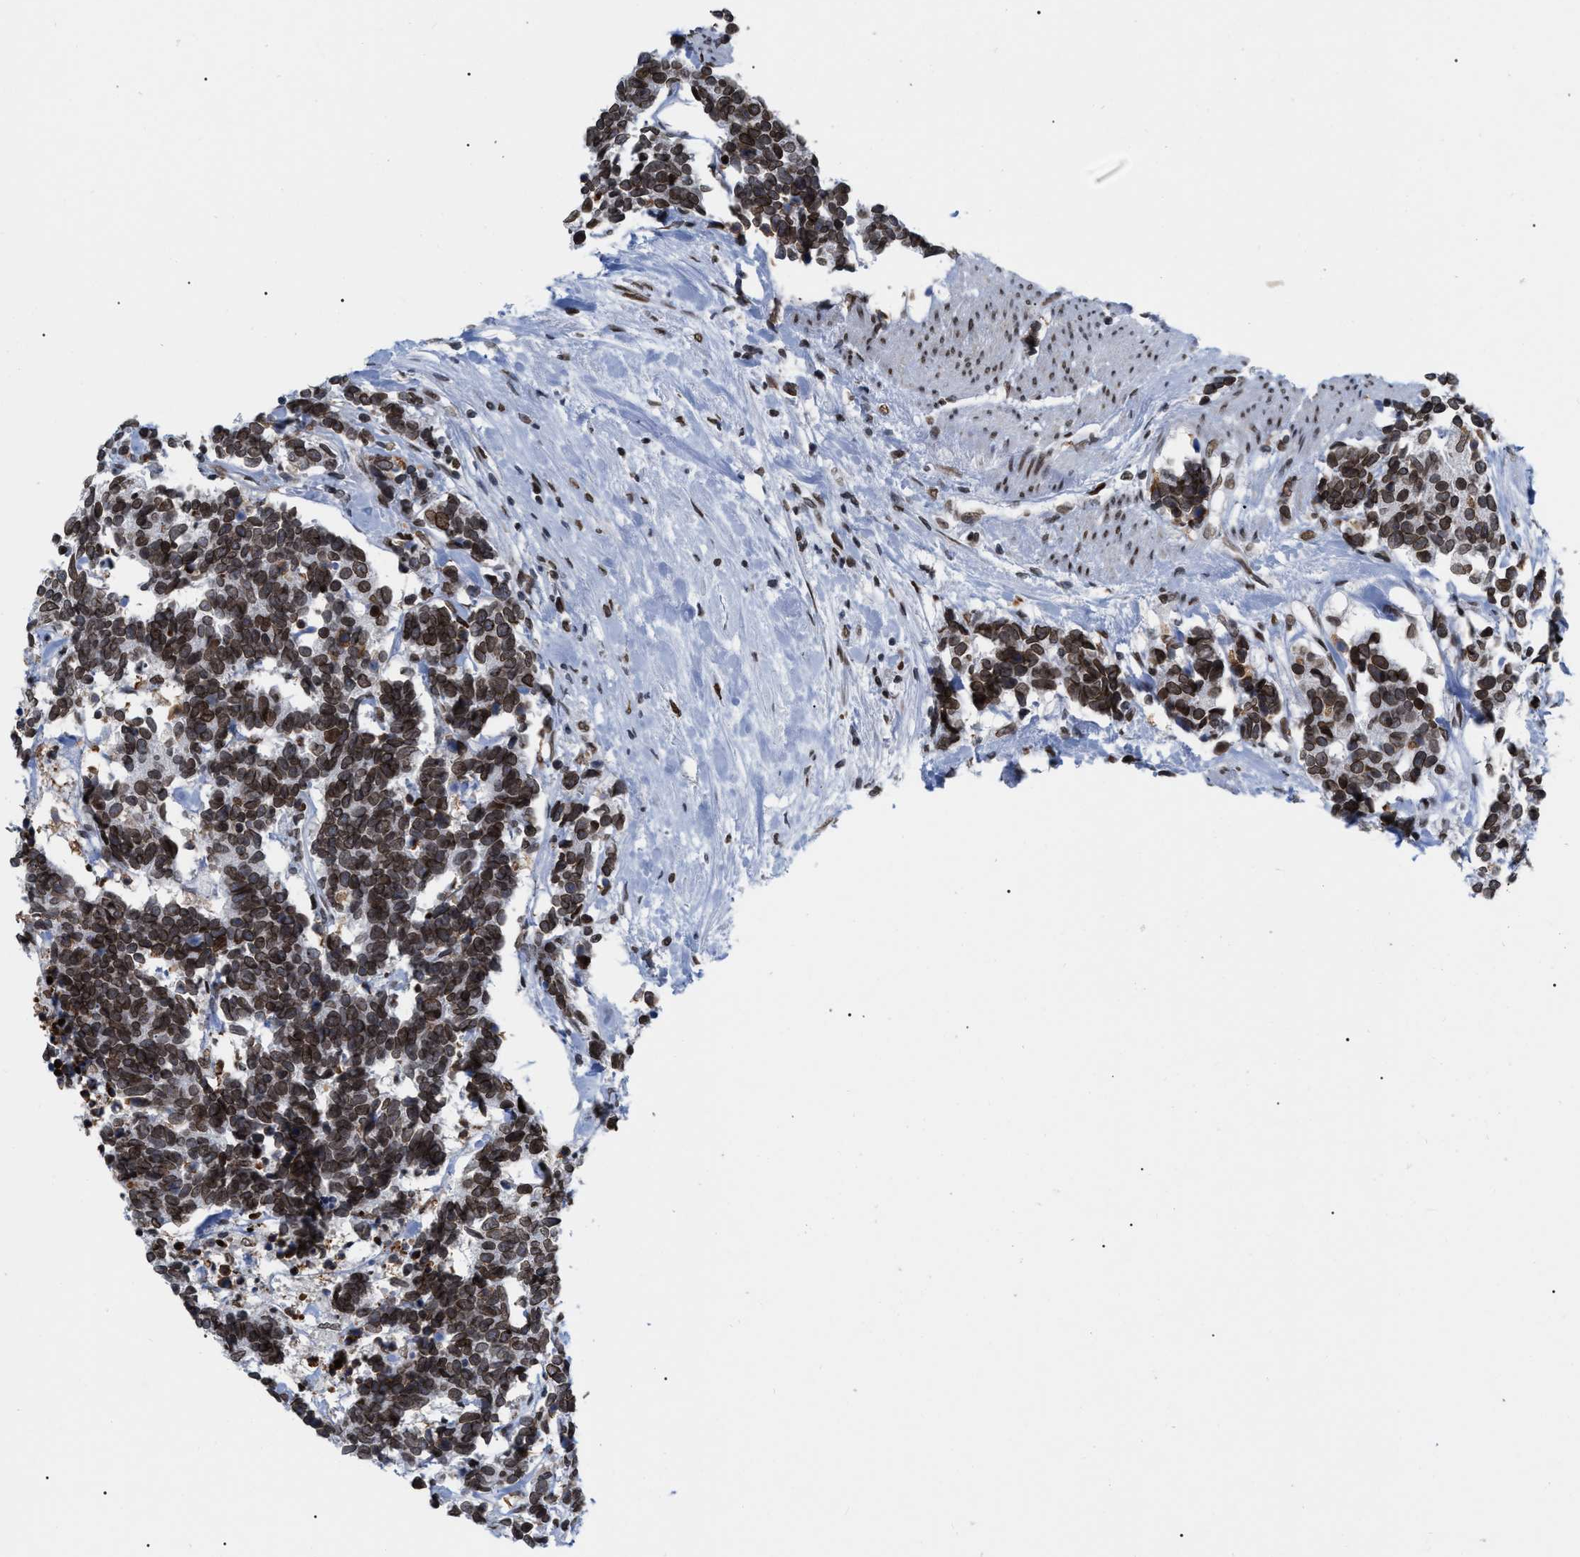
{"staining": {"intensity": "moderate", "quantity": ">75%", "location": "cytoplasmic/membranous,nuclear"}, "tissue": "carcinoid", "cell_type": "Tumor cells", "image_type": "cancer", "snomed": [{"axis": "morphology", "description": "Carcinoma, NOS"}, {"axis": "morphology", "description": "Carcinoid, malignant, NOS"}, {"axis": "topography", "description": "Urinary bladder"}], "caption": "High-power microscopy captured an immunohistochemistry photomicrograph of carcinoma, revealing moderate cytoplasmic/membranous and nuclear expression in about >75% of tumor cells.", "gene": "TPR", "patient": {"sex": "male", "age": 57}}